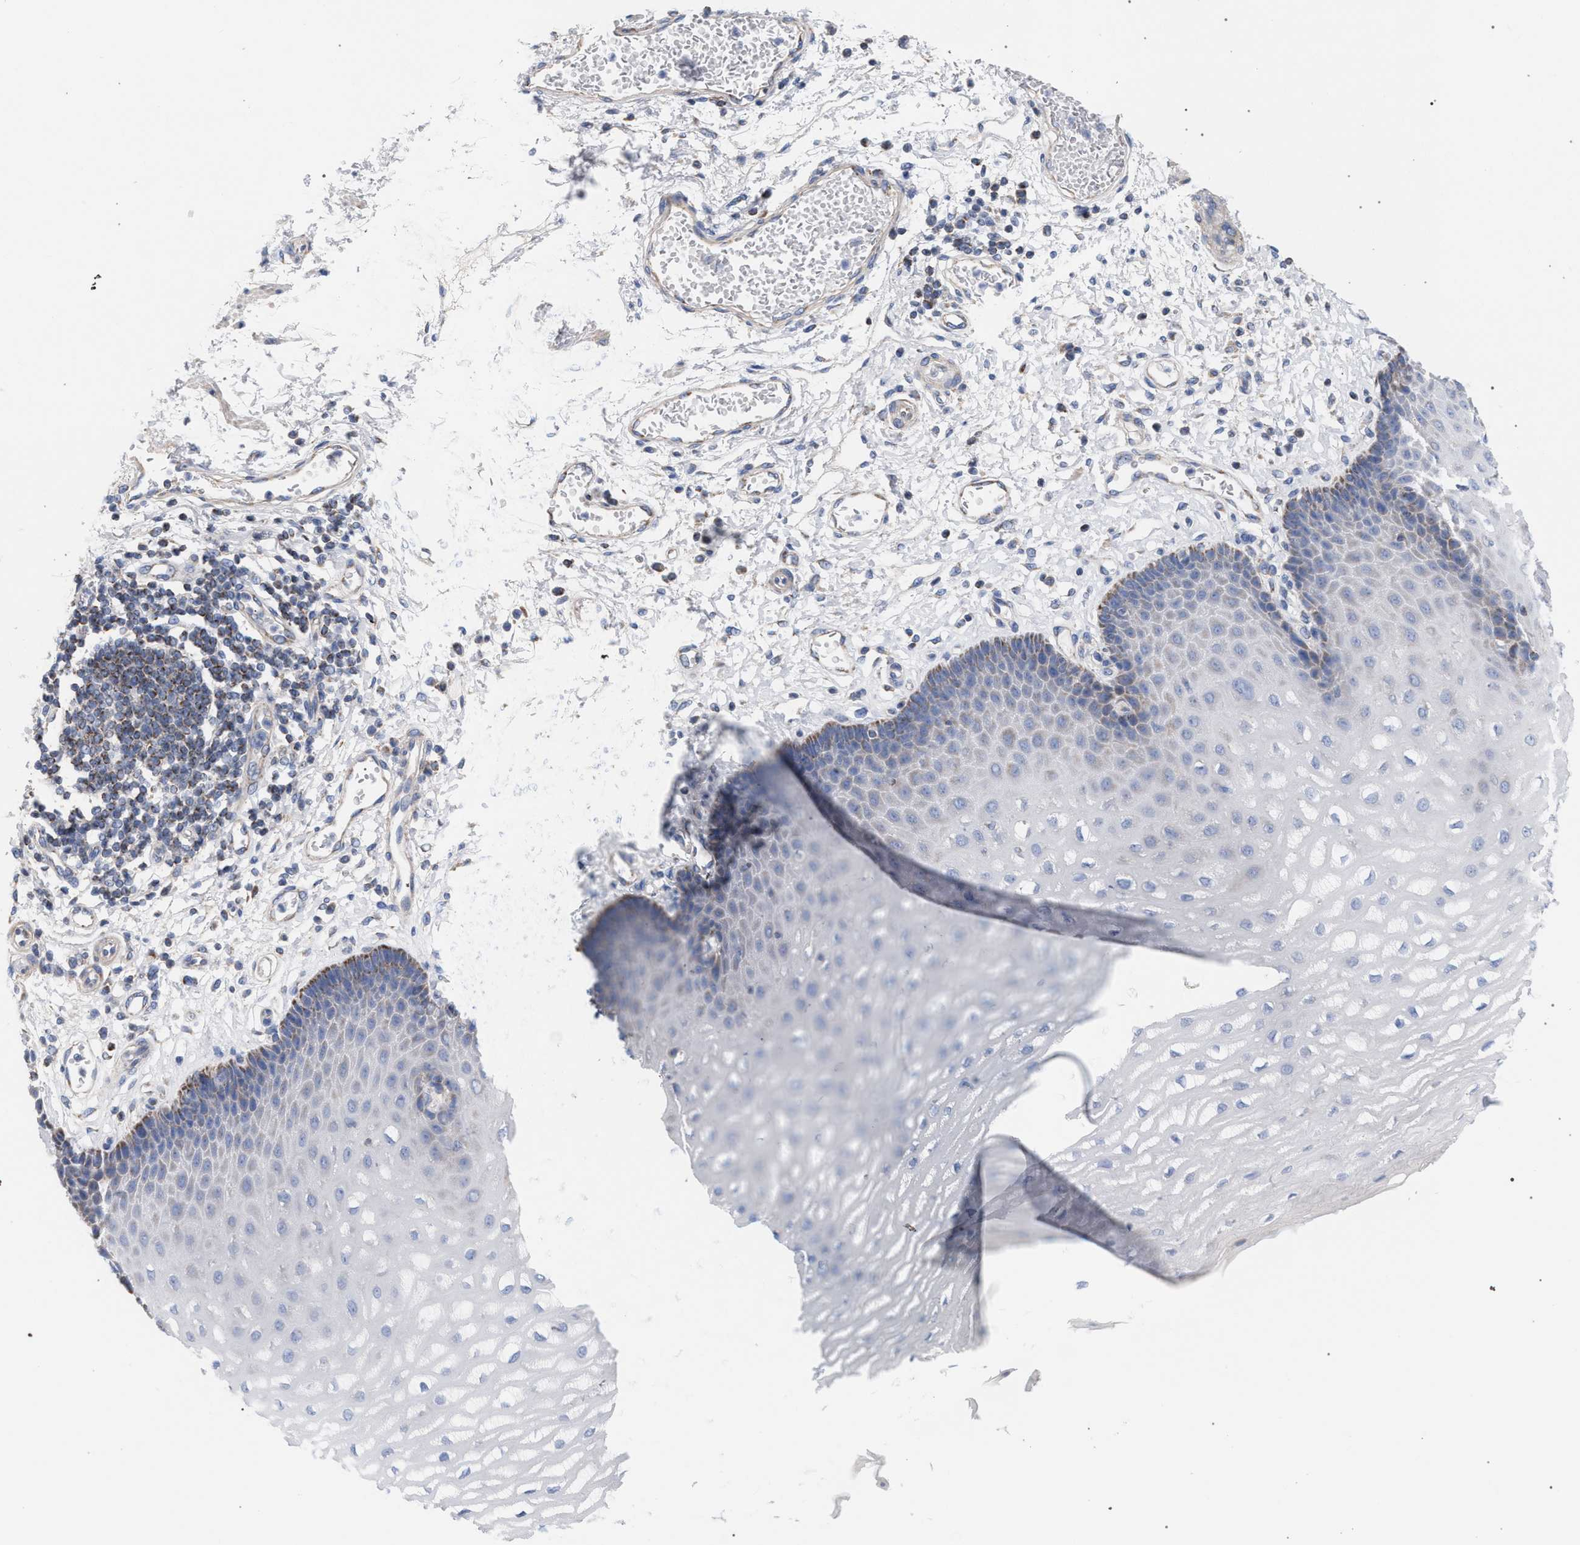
{"staining": {"intensity": "weak", "quantity": "<25%", "location": "cytoplasmic/membranous"}, "tissue": "esophagus", "cell_type": "Squamous epithelial cells", "image_type": "normal", "snomed": [{"axis": "morphology", "description": "Normal tissue, NOS"}, {"axis": "topography", "description": "Esophagus"}], "caption": "IHC photomicrograph of benign human esophagus stained for a protein (brown), which demonstrates no positivity in squamous epithelial cells.", "gene": "ECI2", "patient": {"sex": "male", "age": 54}}